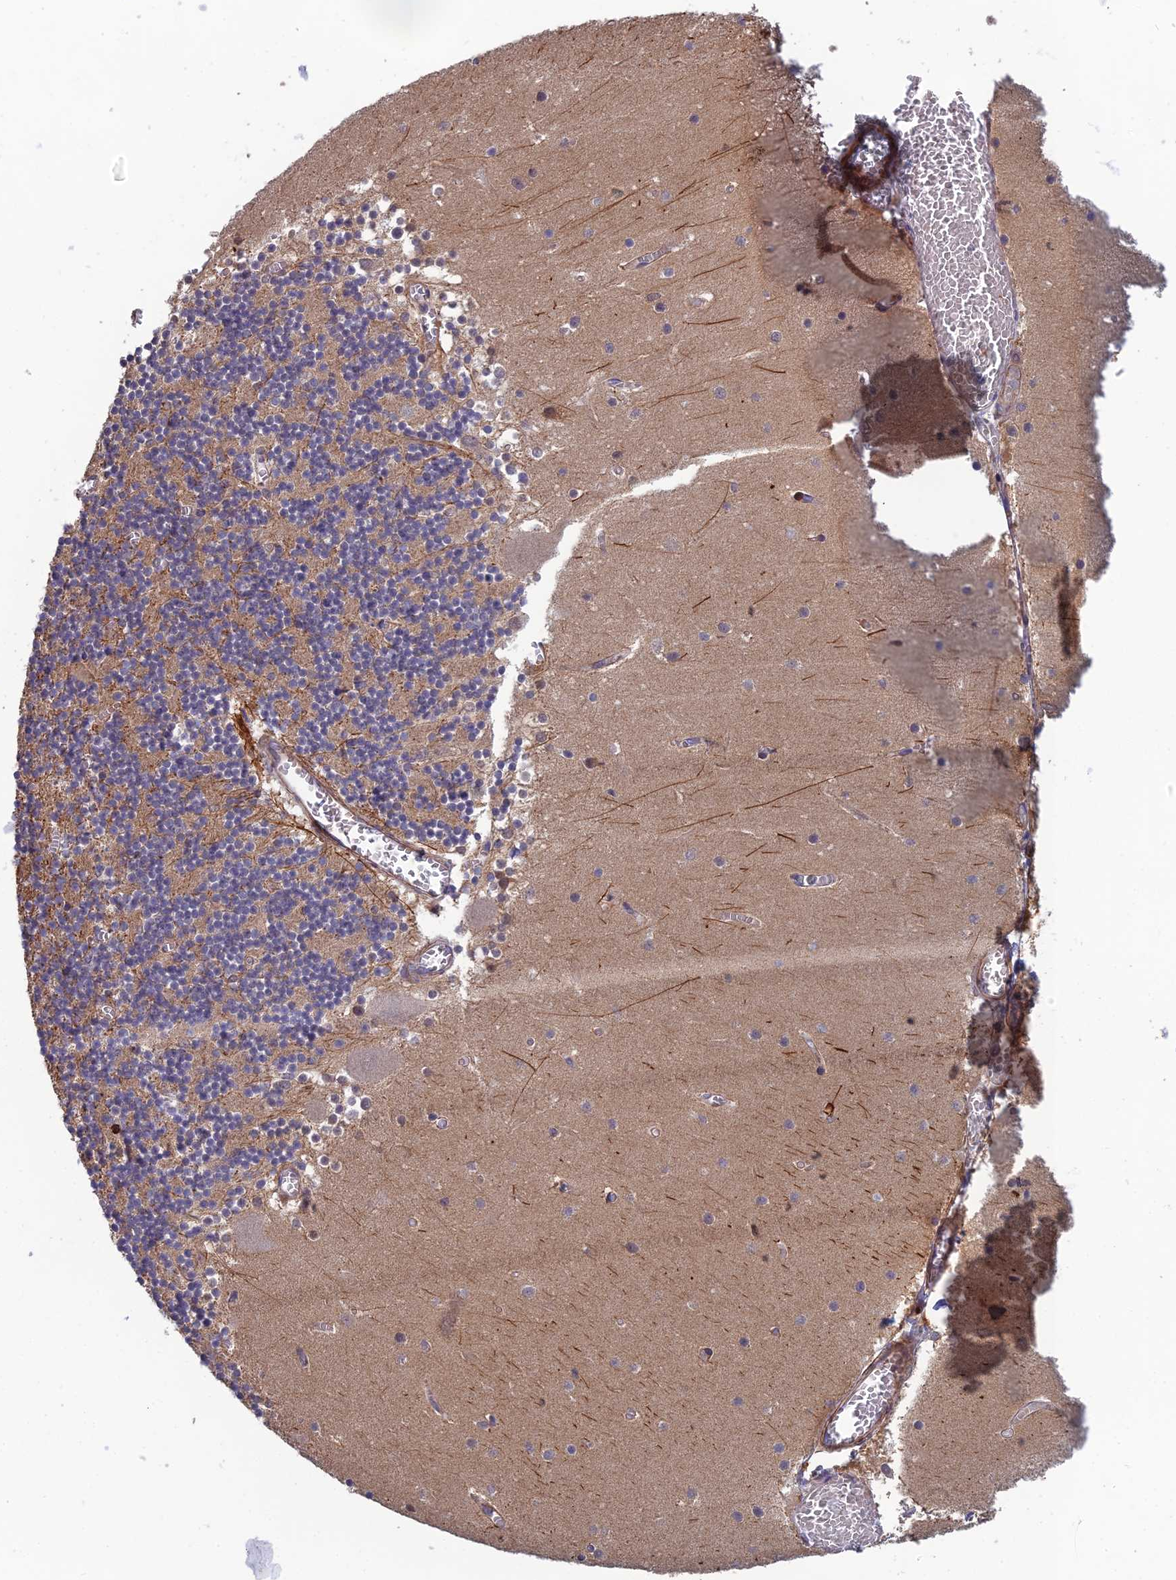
{"staining": {"intensity": "negative", "quantity": "none", "location": "none"}, "tissue": "cerebellum", "cell_type": "Cells in granular layer", "image_type": "normal", "snomed": [{"axis": "morphology", "description": "Normal tissue, NOS"}, {"axis": "topography", "description": "Cerebellum"}], "caption": "This is an IHC photomicrograph of benign cerebellum. There is no expression in cells in granular layer.", "gene": "C15orf62", "patient": {"sex": "female", "age": 28}}